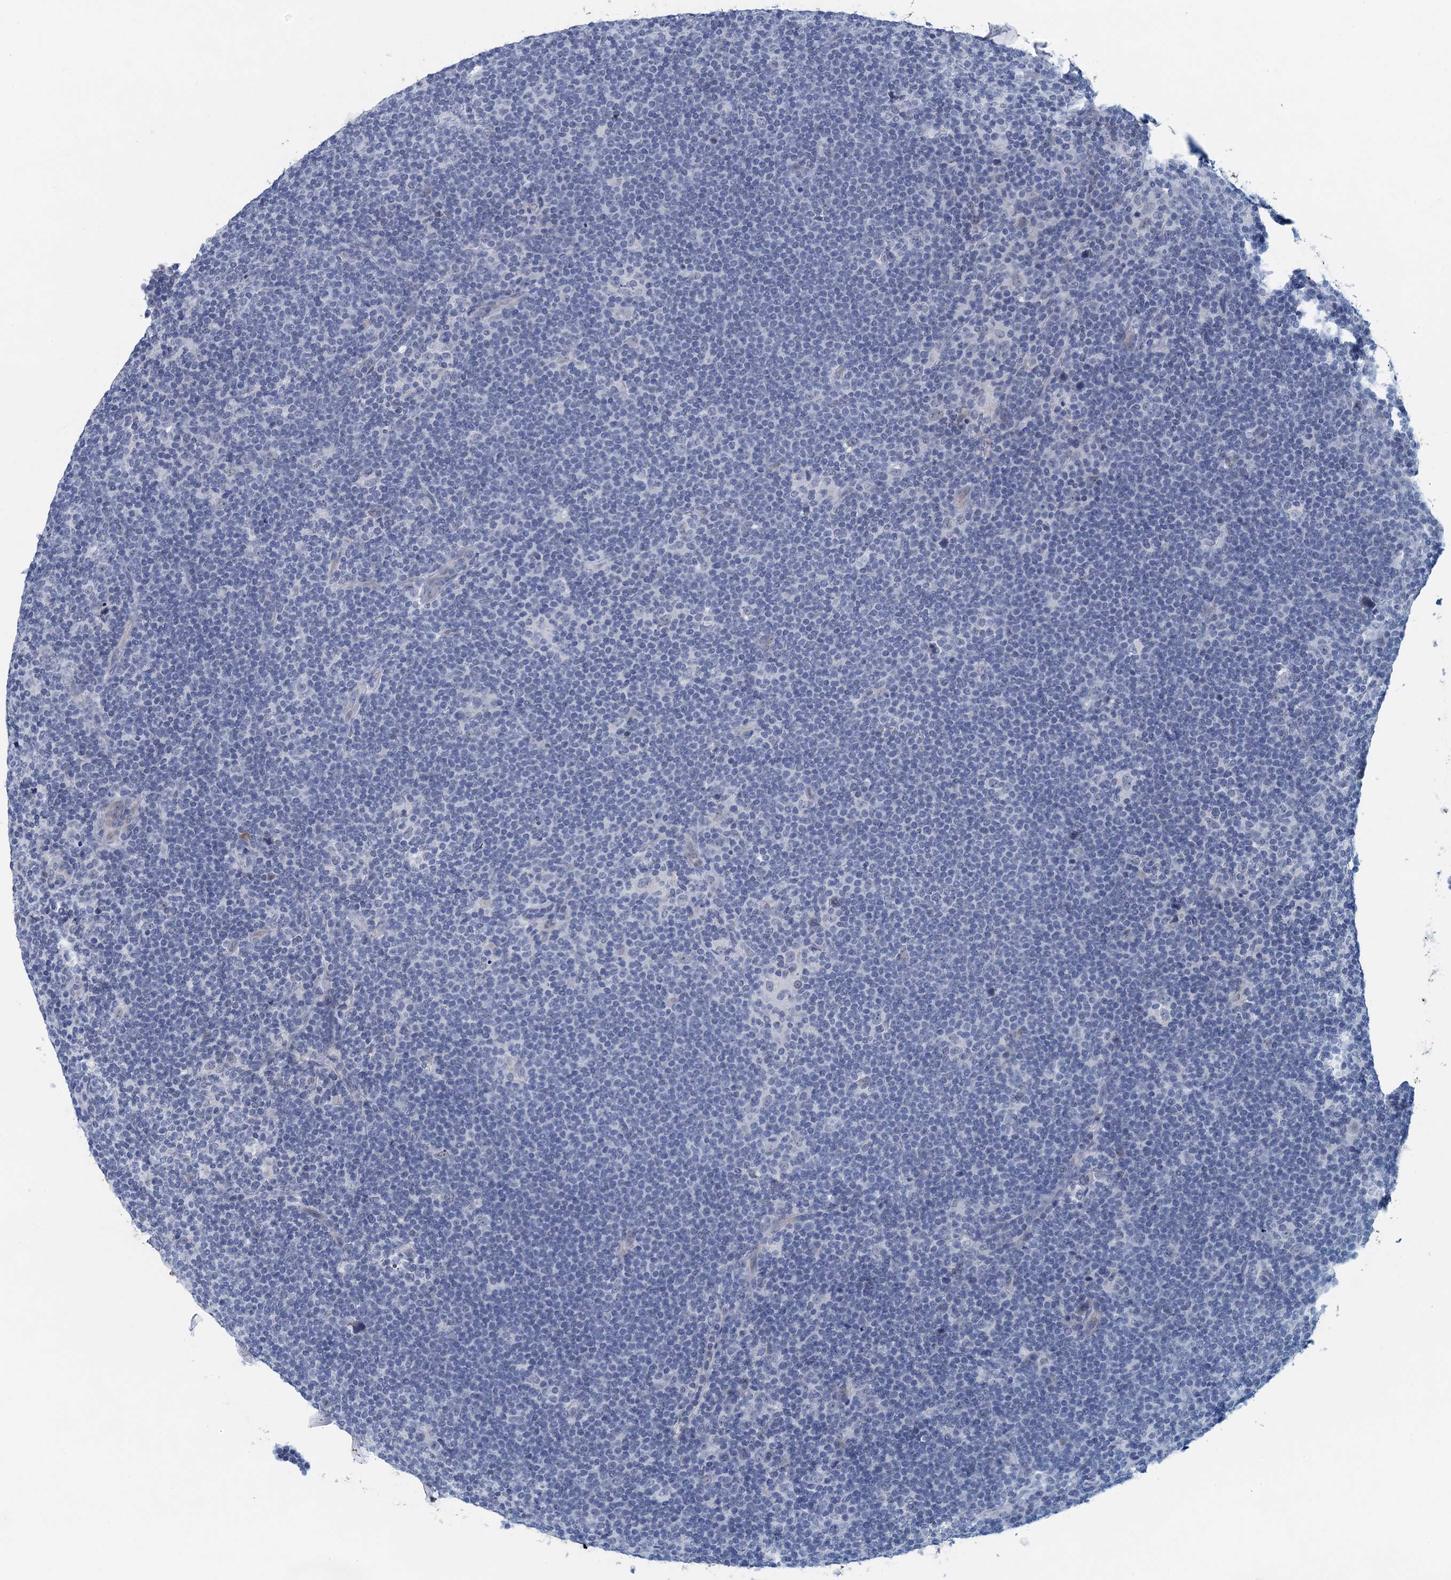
{"staining": {"intensity": "negative", "quantity": "none", "location": "none"}, "tissue": "lymphoma", "cell_type": "Tumor cells", "image_type": "cancer", "snomed": [{"axis": "morphology", "description": "Hodgkin's disease, NOS"}, {"axis": "topography", "description": "Lymph node"}], "caption": "Tumor cells are negative for protein expression in human lymphoma.", "gene": "ENSG00000131152", "patient": {"sex": "female", "age": 57}}